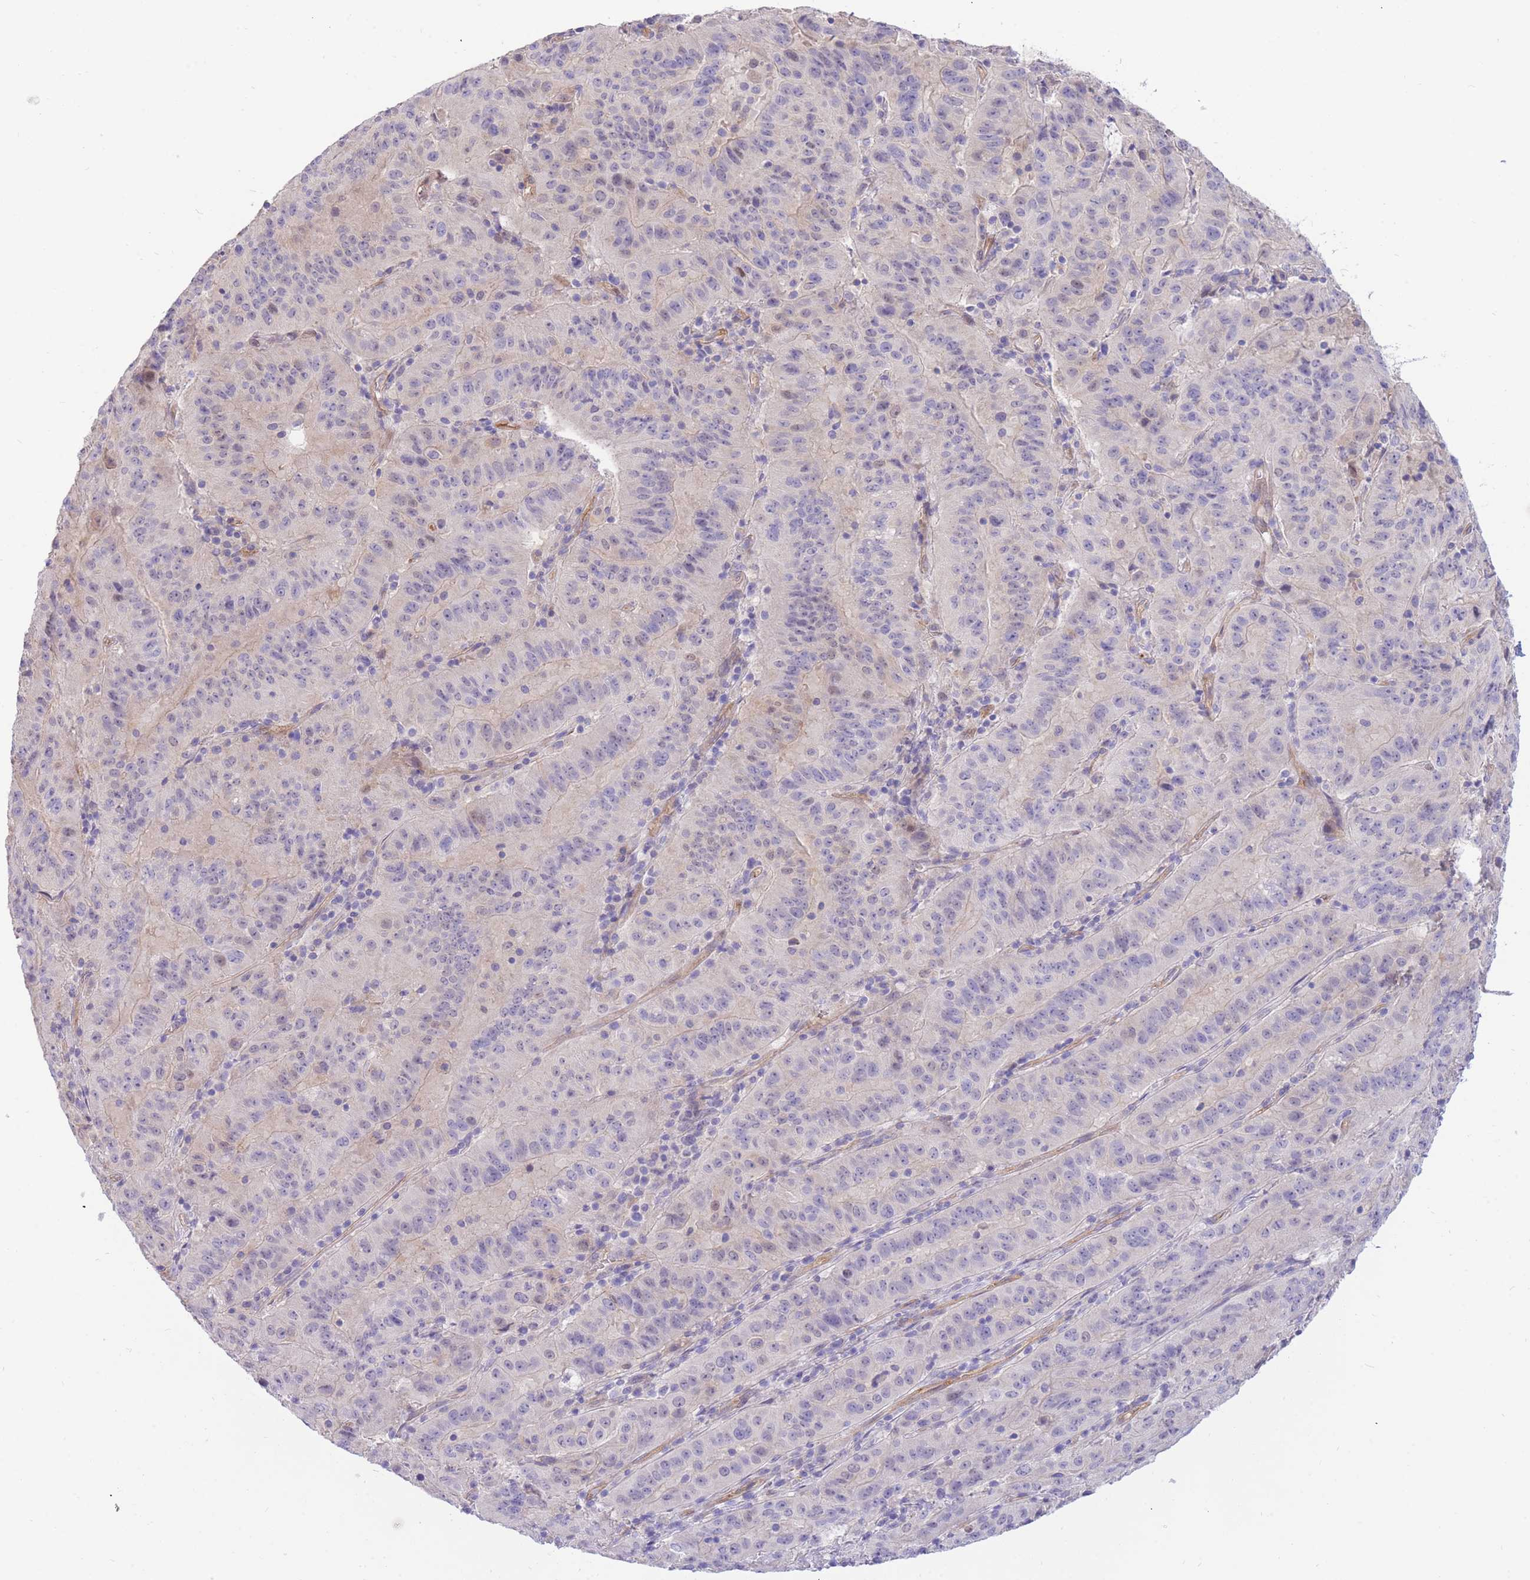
{"staining": {"intensity": "negative", "quantity": "none", "location": "none"}, "tissue": "pancreatic cancer", "cell_type": "Tumor cells", "image_type": "cancer", "snomed": [{"axis": "morphology", "description": "Adenocarcinoma, NOS"}, {"axis": "topography", "description": "Pancreas"}], "caption": "A high-resolution histopathology image shows immunohistochemistry staining of pancreatic cancer (adenocarcinoma), which demonstrates no significant expression in tumor cells.", "gene": "SULT1A1", "patient": {"sex": "male", "age": 63}}